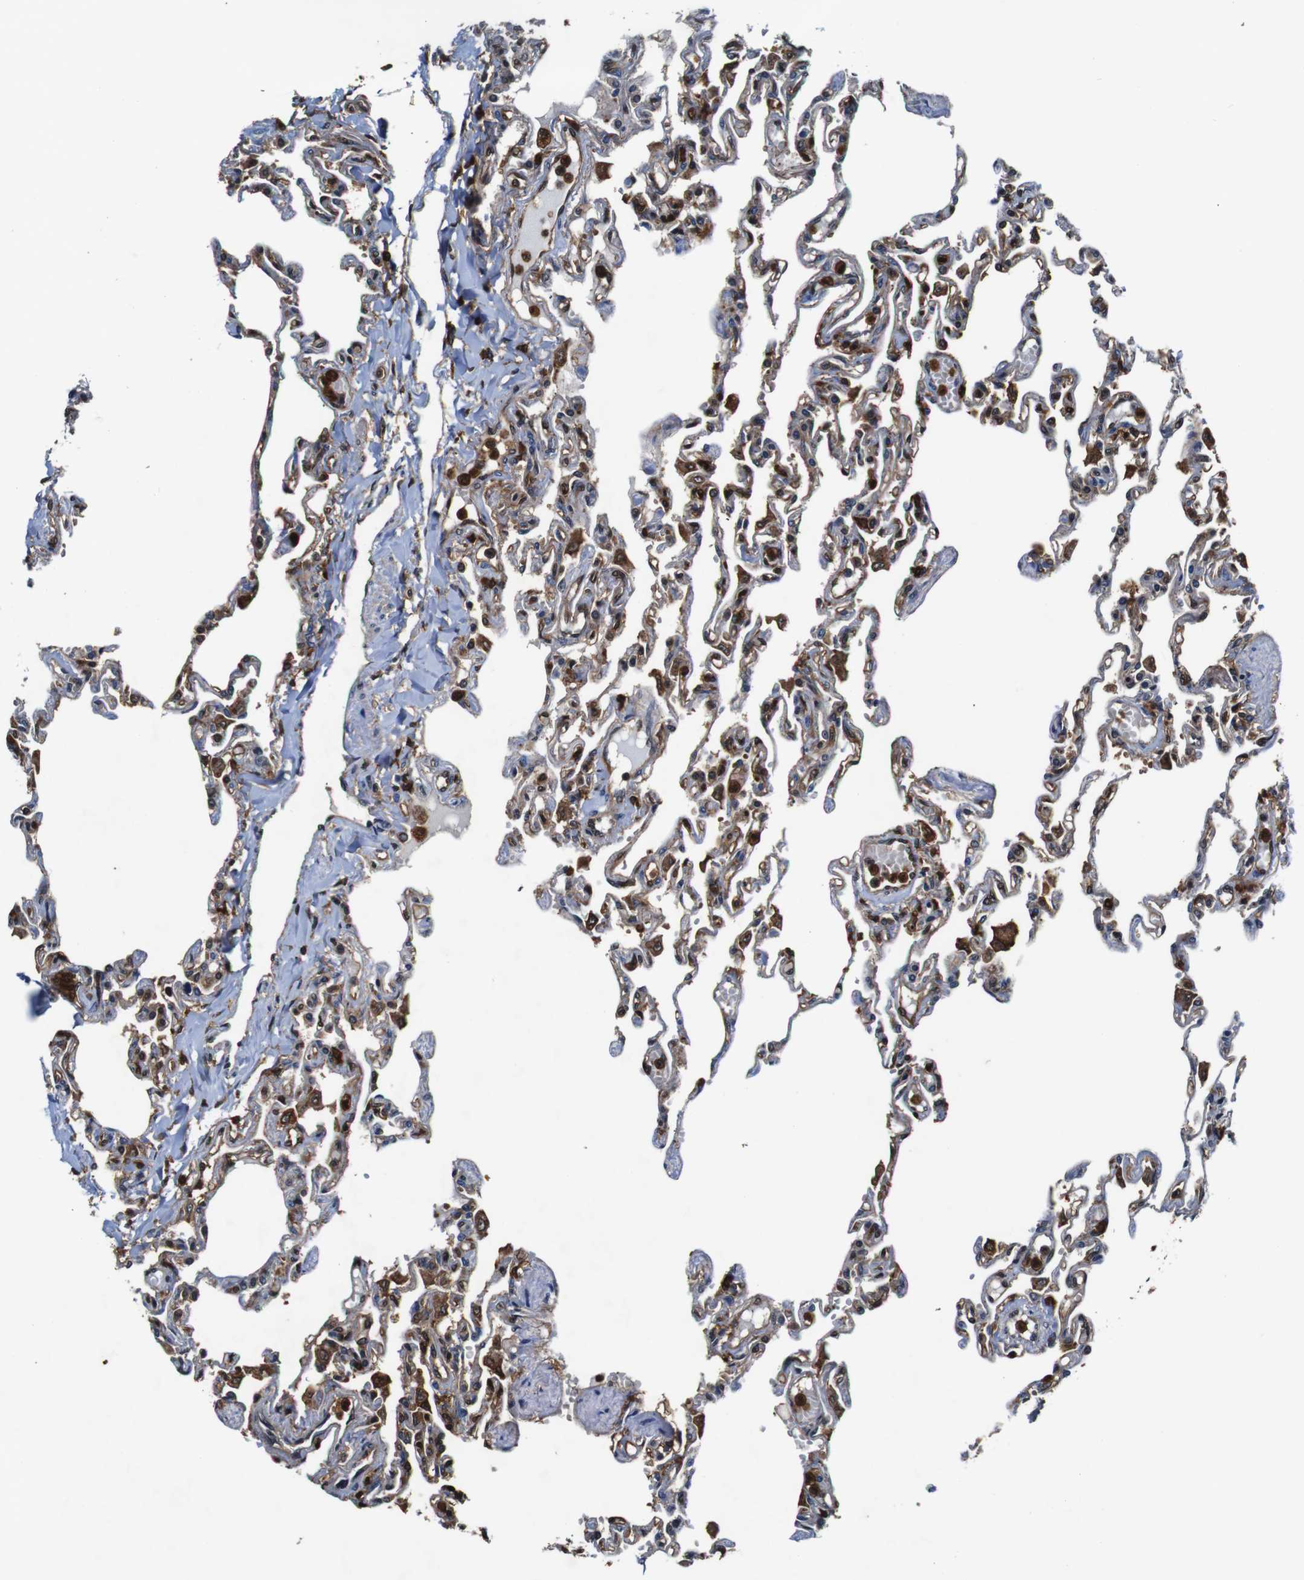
{"staining": {"intensity": "moderate", "quantity": "25%-75%", "location": "cytoplasmic/membranous,nuclear"}, "tissue": "lung", "cell_type": "Alveolar cells", "image_type": "normal", "snomed": [{"axis": "morphology", "description": "Normal tissue, NOS"}, {"axis": "topography", "description": "Lung"}], "caption": "Moderate cytoplasmic/membranous,nuclear protein expression is appreciated in approximately 25%-75% of alveolar cells in lung. (Stains: DAB in brown, nuclei in blue, Microscopy: brightfield microscopy at high magnification).", "gene": "ANXA1", "patient": {"sex": "male", "age": 21}}